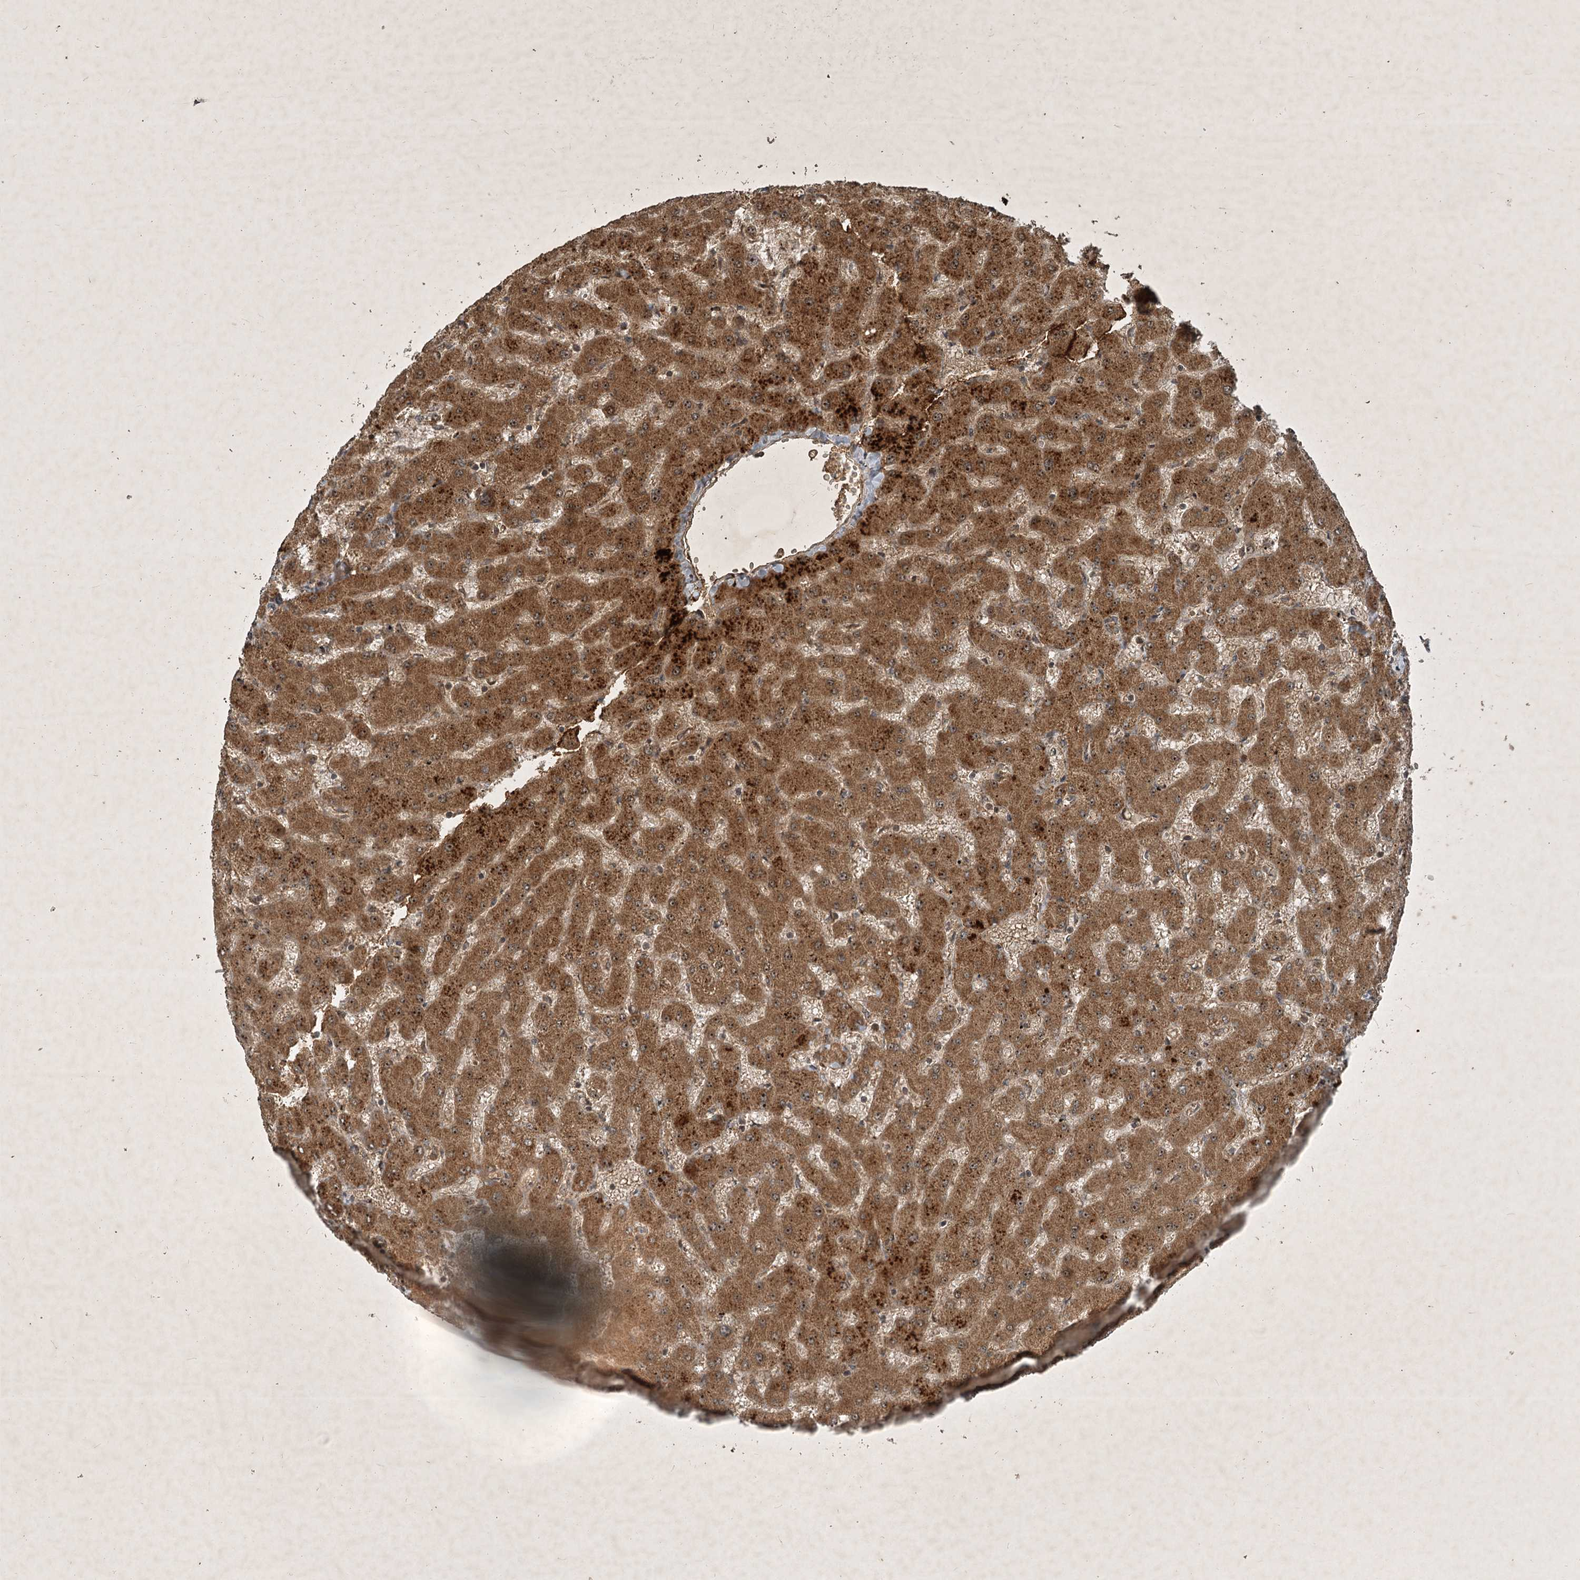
{"staining": {"intensity": "moderate", "quantity": ">75%", "location": "cytoplasmic/membranous"}, "tissue": "liver", "cell_type": "Cholangiocytes", "image_type": "normal", "snomed": [{"axis": "morphology", "description": "Normal tissue, NOS"}, {"axis": "topography", "description": "Liver"}], "caption": "A brown stain highlights moderate cytoplasmic/membranous expression of a protein in cholangiocytes of unremarkable liver. The staining was performed using DAB (3,3'-diaminobenzidine), with brown indicating positive protein expression. Nuclei are stained blue with hematoxylin.", "gene": "UNC93A", "patient": {"sex": "female", "age": 63}}